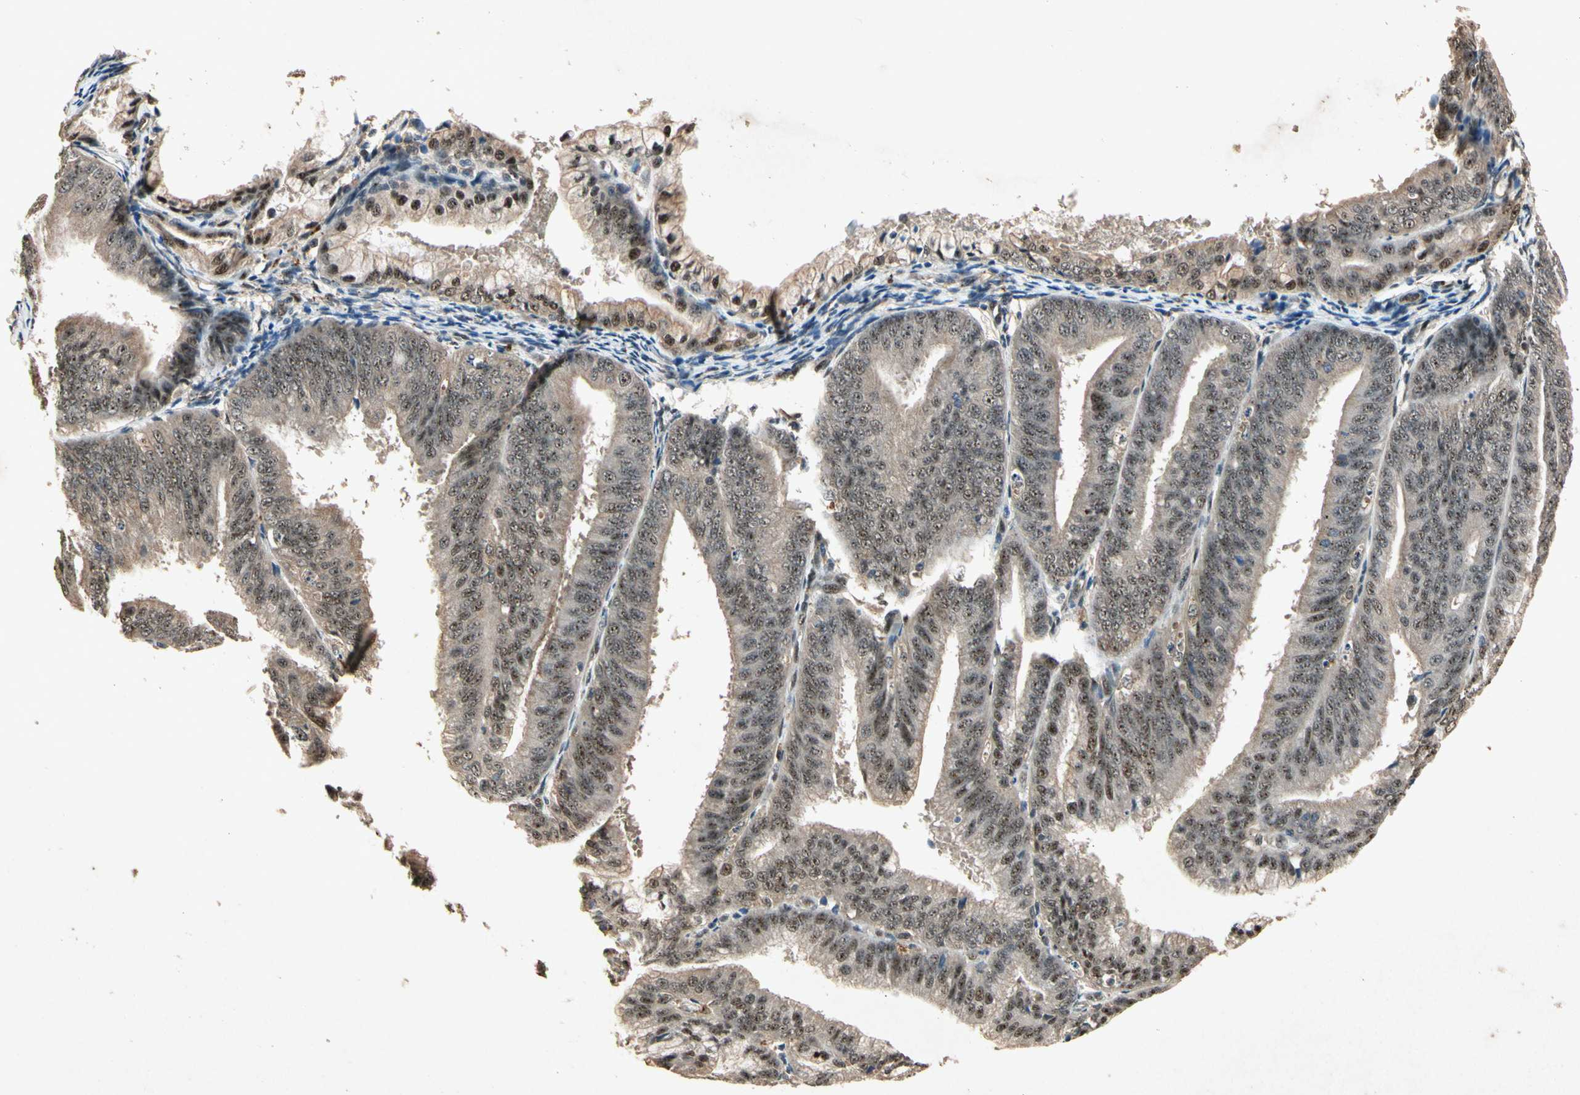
{"staining": {"intensity": "moderate", "quantity": ">75%", "location": "cytoplasmic/membranous,nuclear"}, "tissue": "endometrial cancer", "cell_type": "Tumor cells", "image_type": "cancer", "snomed": [{"axis": "morphology", "description": "Adenocarcinoma, NOS"}, {"axis": "topography", "description": "Endometrium"}], "caption": "Endometrial adenocarcinoma was stained to show a protein in brown. There is medium levels of moderate cytoplasmic/membranous and nuclear staining in about >75% of tumor cells.", "gene": "PML", "patient": {"sex": "female", "age": 63}}